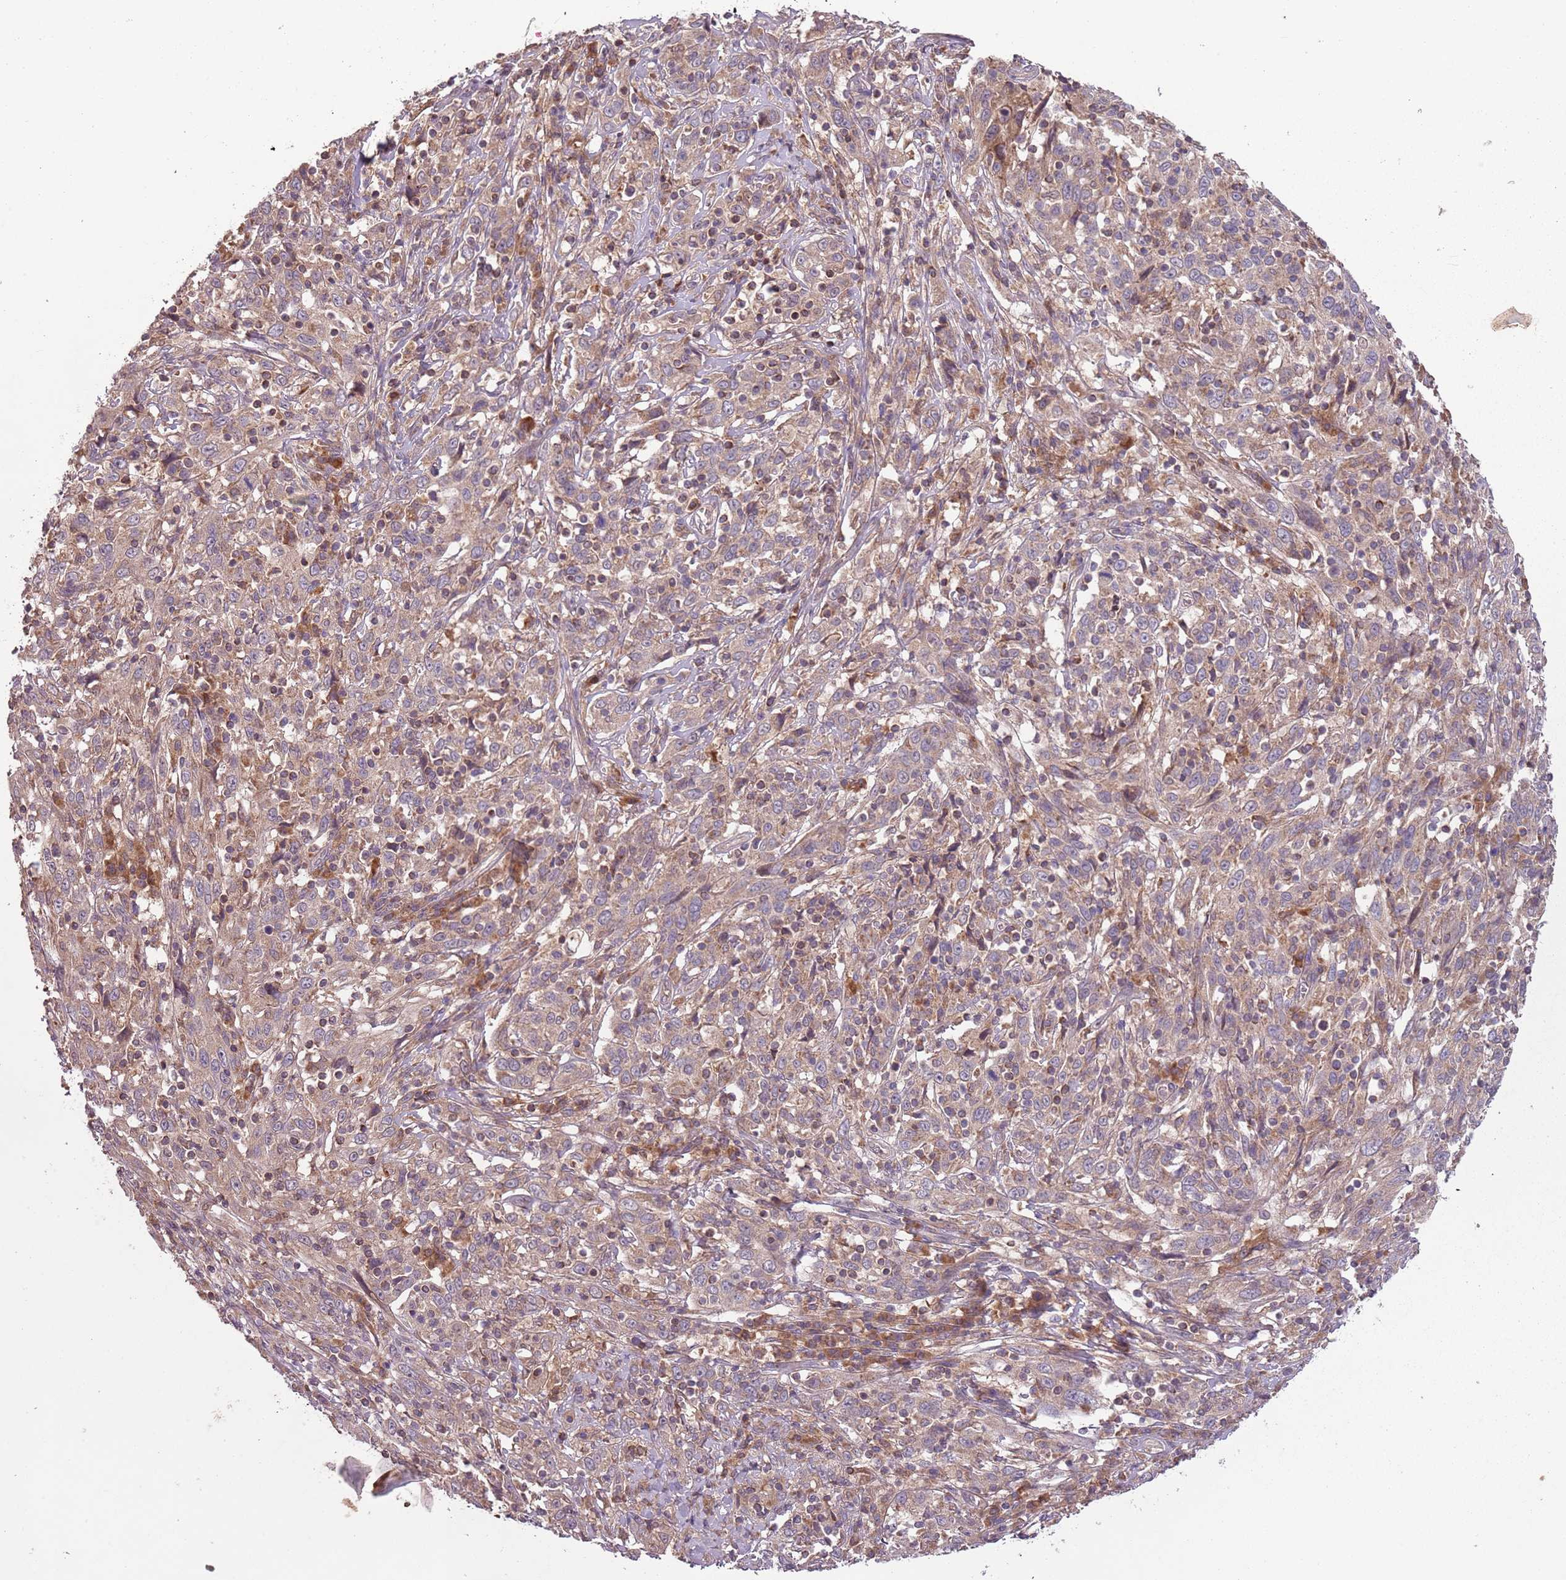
{"staining": {"intensity": "weak", "quantity": ">75%", "location": "cytoplasmic/membranous"}, "tissue": "cervical cancer", "cell_type": "Tumor cells", "image_type": "cancer", "snomed": [{"axis": "morphology", "description": "Squamous cell carcinoma, NOS"}, {"axis": "topography", "description": "Cervix"}], "caption": "An IHC histopathology image of tumor tissue is shown. Protein staining in brown highlights weak cytoplasmic/membranous positivity in squamous cell carcinoma (cervical) within tumor cells.", "gene": "FECH", "patient": {"sex": "female", "age": 46}}